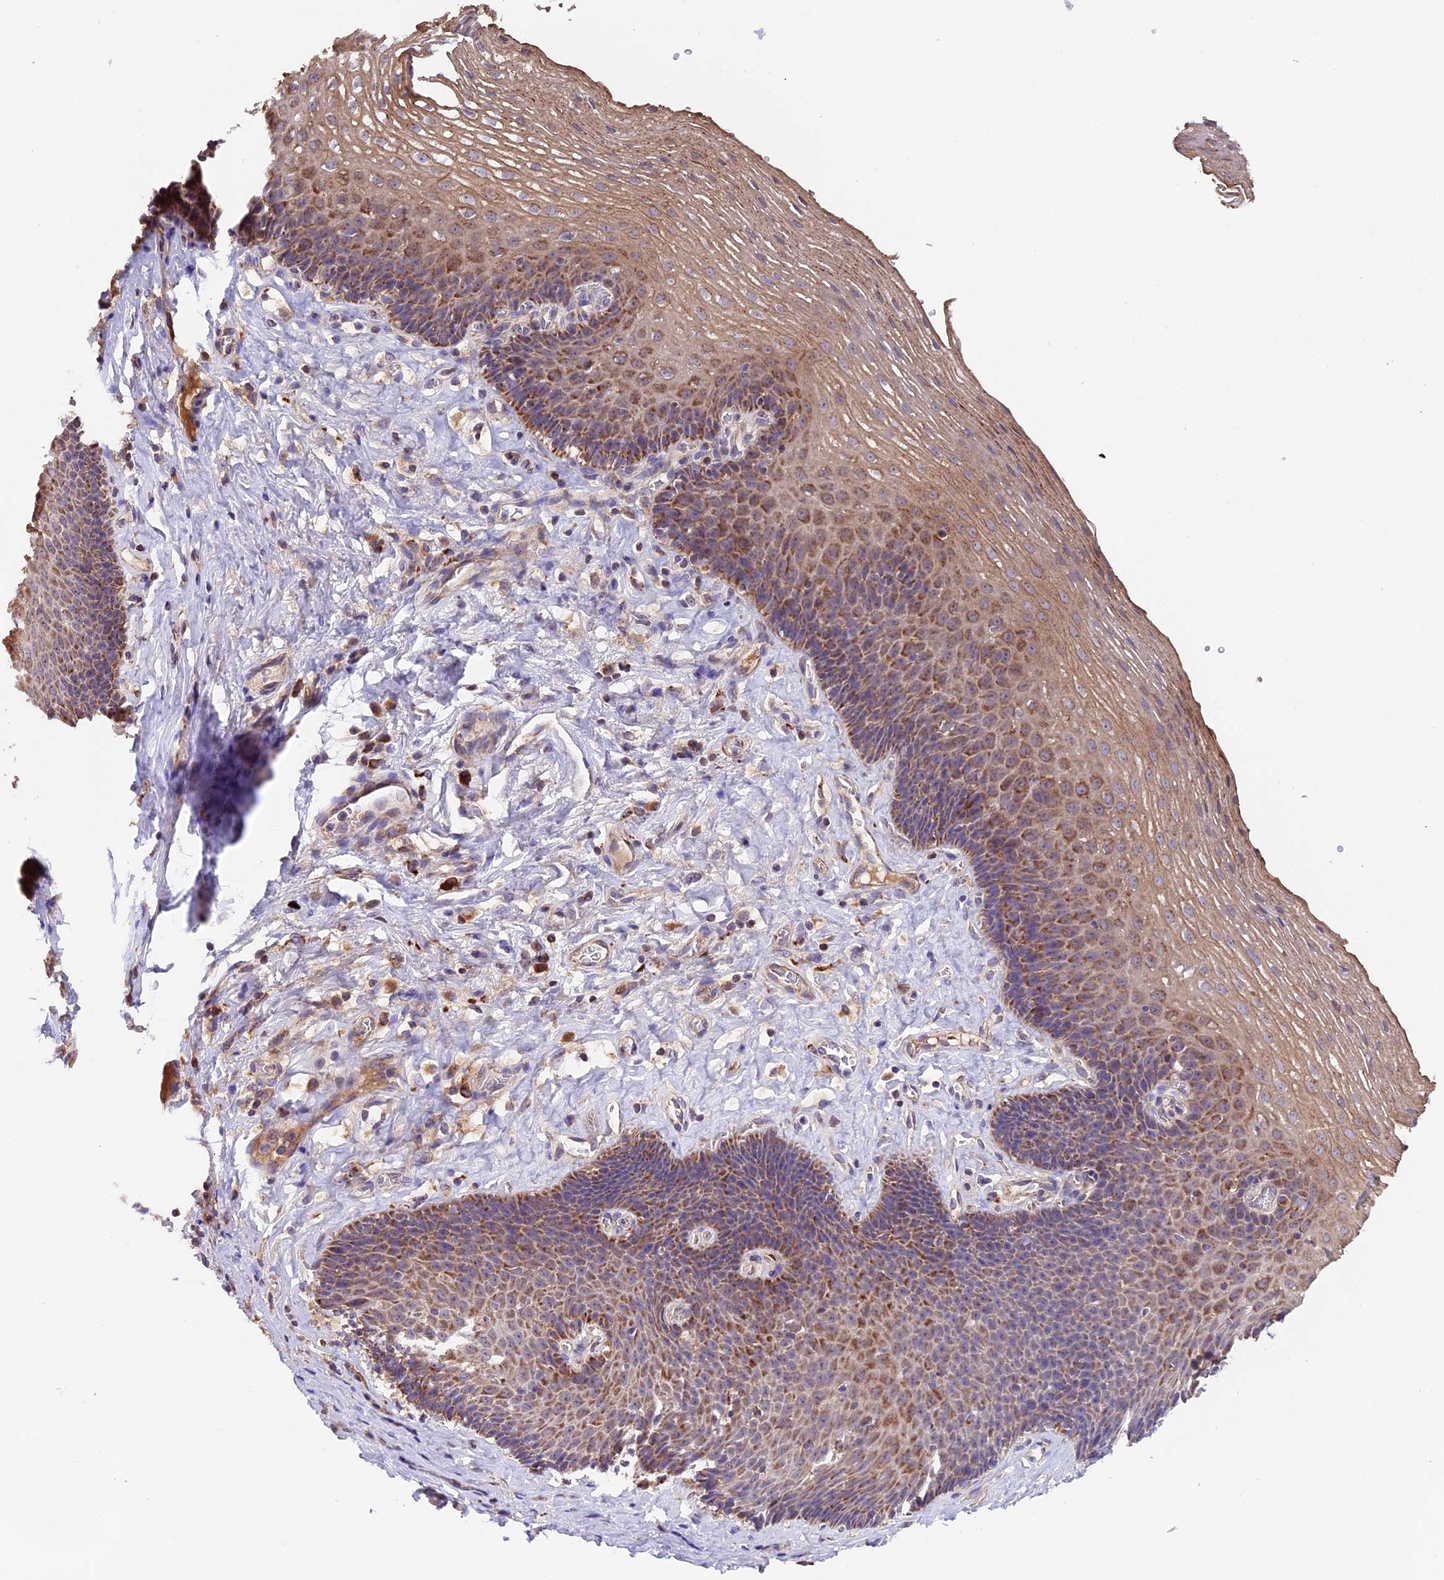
{"staining": {"intensity": "moderate", "quantity": ">75%", "location": "cytoplasmic/membranous"}, "tissue": "esophagus", "cell_type": "Squamous epithelial cells", "image_type": "normal", "snomed": [{"axis": "morphology", "description": "Normal tissue, NOS"}, {"axis": "topography", "description": "Esophagus"}], "caption": "Human esophagus stained for a protein (brown) demonstrates moderate cytoplasmic/membranous positive staining in about >75% of squamous epithelial cells.", "gene": "METTL22", "patient": {"sex": "female", "age": 66}}